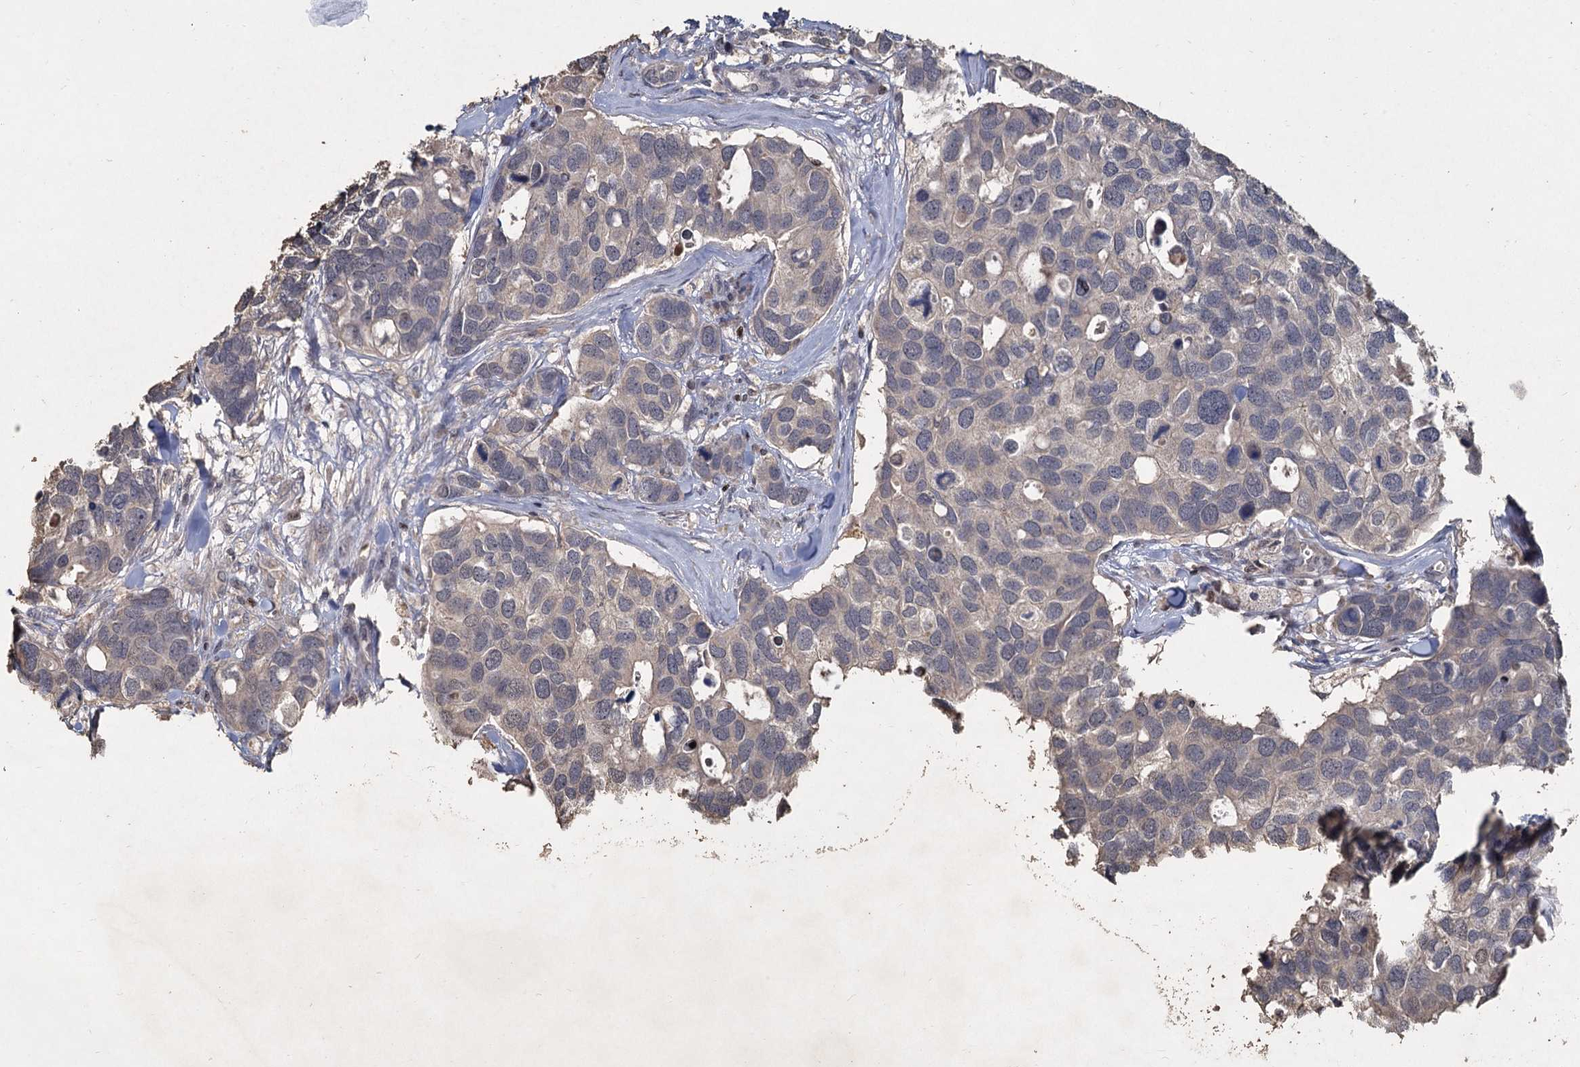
{"staining": {"intensity": "negative", "quantity": "none", "location": "none"}, "tissue": "breast cancer", "cell_type": "Tumor cells", "image_type": "cancer", "snomed": [{"axis": "morphology", "description": "Duct carcinoma"}, {"axis": "topography", "description": "Breast"}], "caption": "A histopathology image of human breast cancer is negative for staining in tumor cells.", "gene": "CCDC61", "patient": {"sex": "female", "age": 83}}